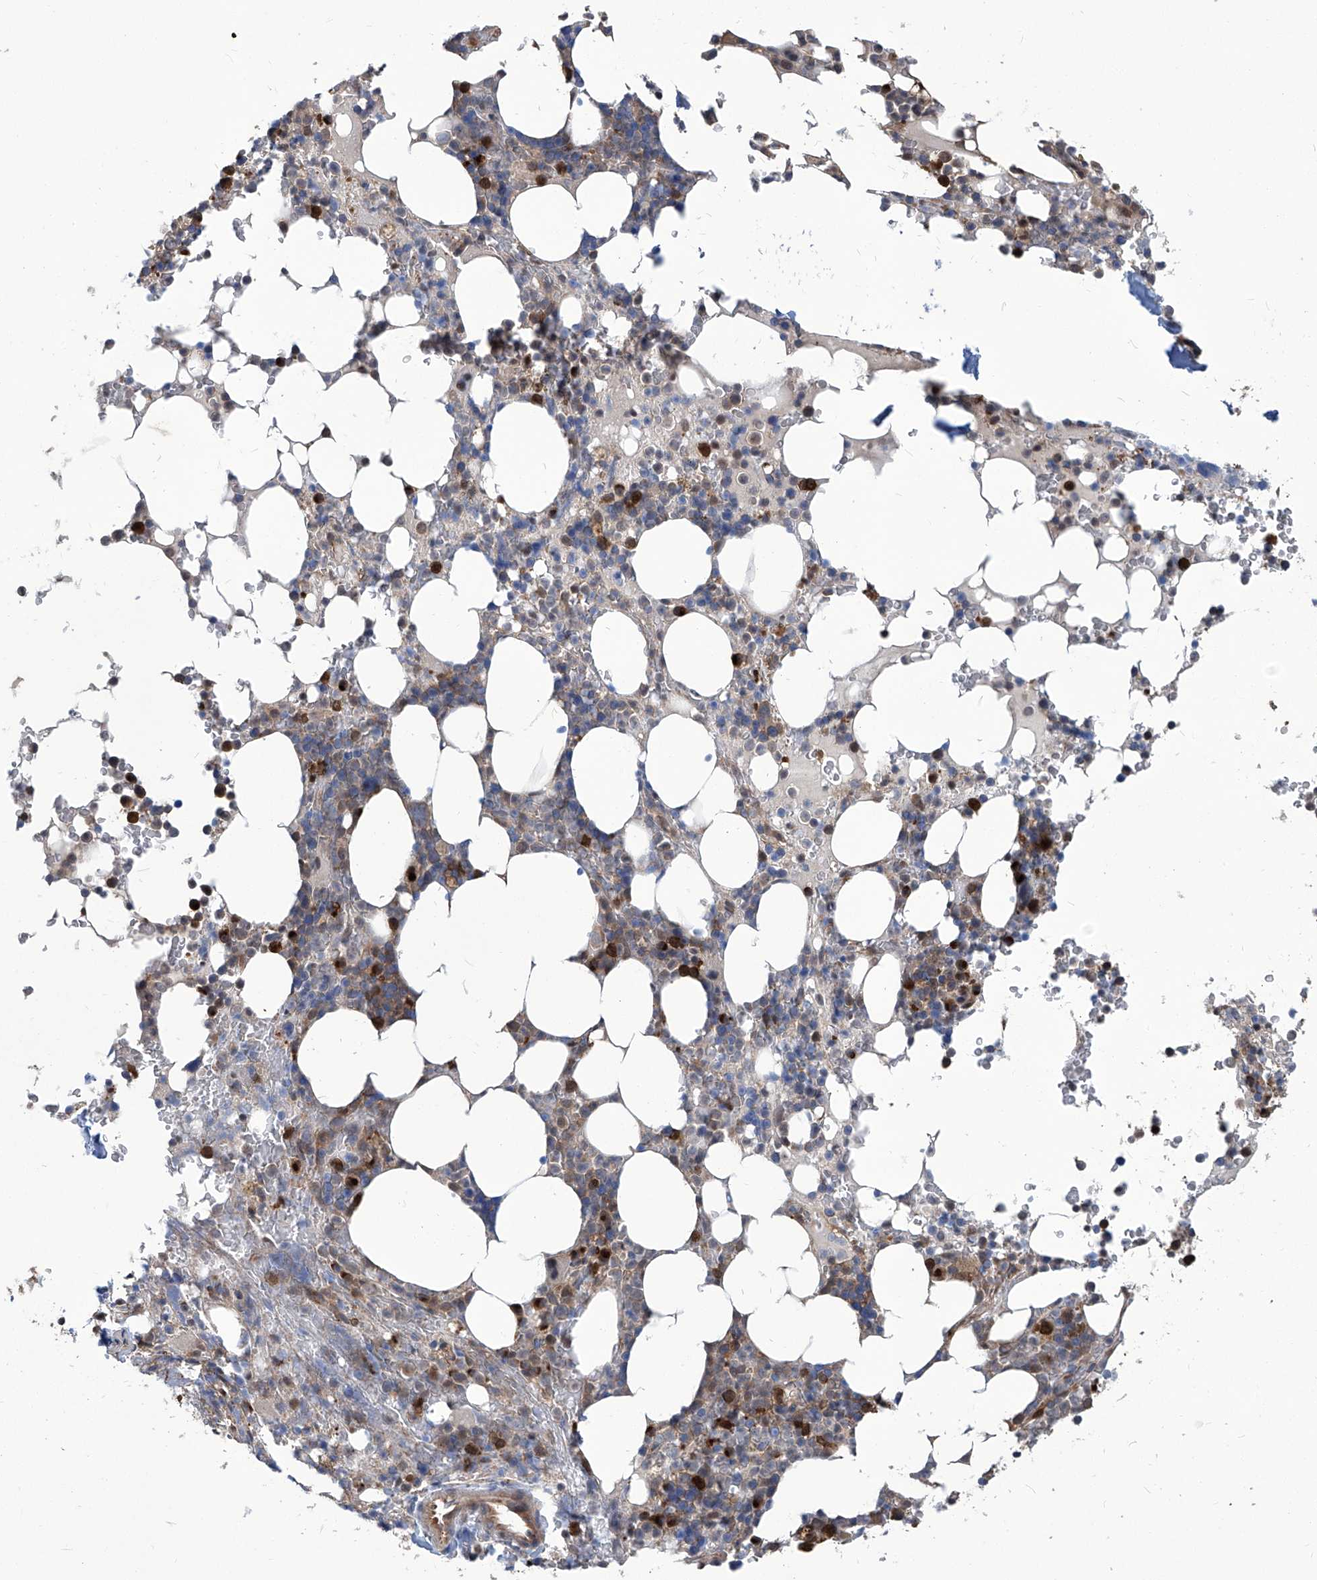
{"staining": {"intensity": "strong", "quantity": "<25%", "location": "cytoplasmic/membranous,nuclear"}, "tissue": "bone marrow", "cell_type": "Hematopoietic cells", "image_type": "normal", "snomed": [{"axis": "morphology", "description": "Normal tissue, NOS"}, {"axis": "topography", "description": "Bone marrow"}], "caption": "Normal bone marrow shows strong cytoplasmic/membranous,nuclear positivity in about <25% of hematopoietic cells.", "gene": "PSMB1", "patient": {"sex": "male", "age": 58}}